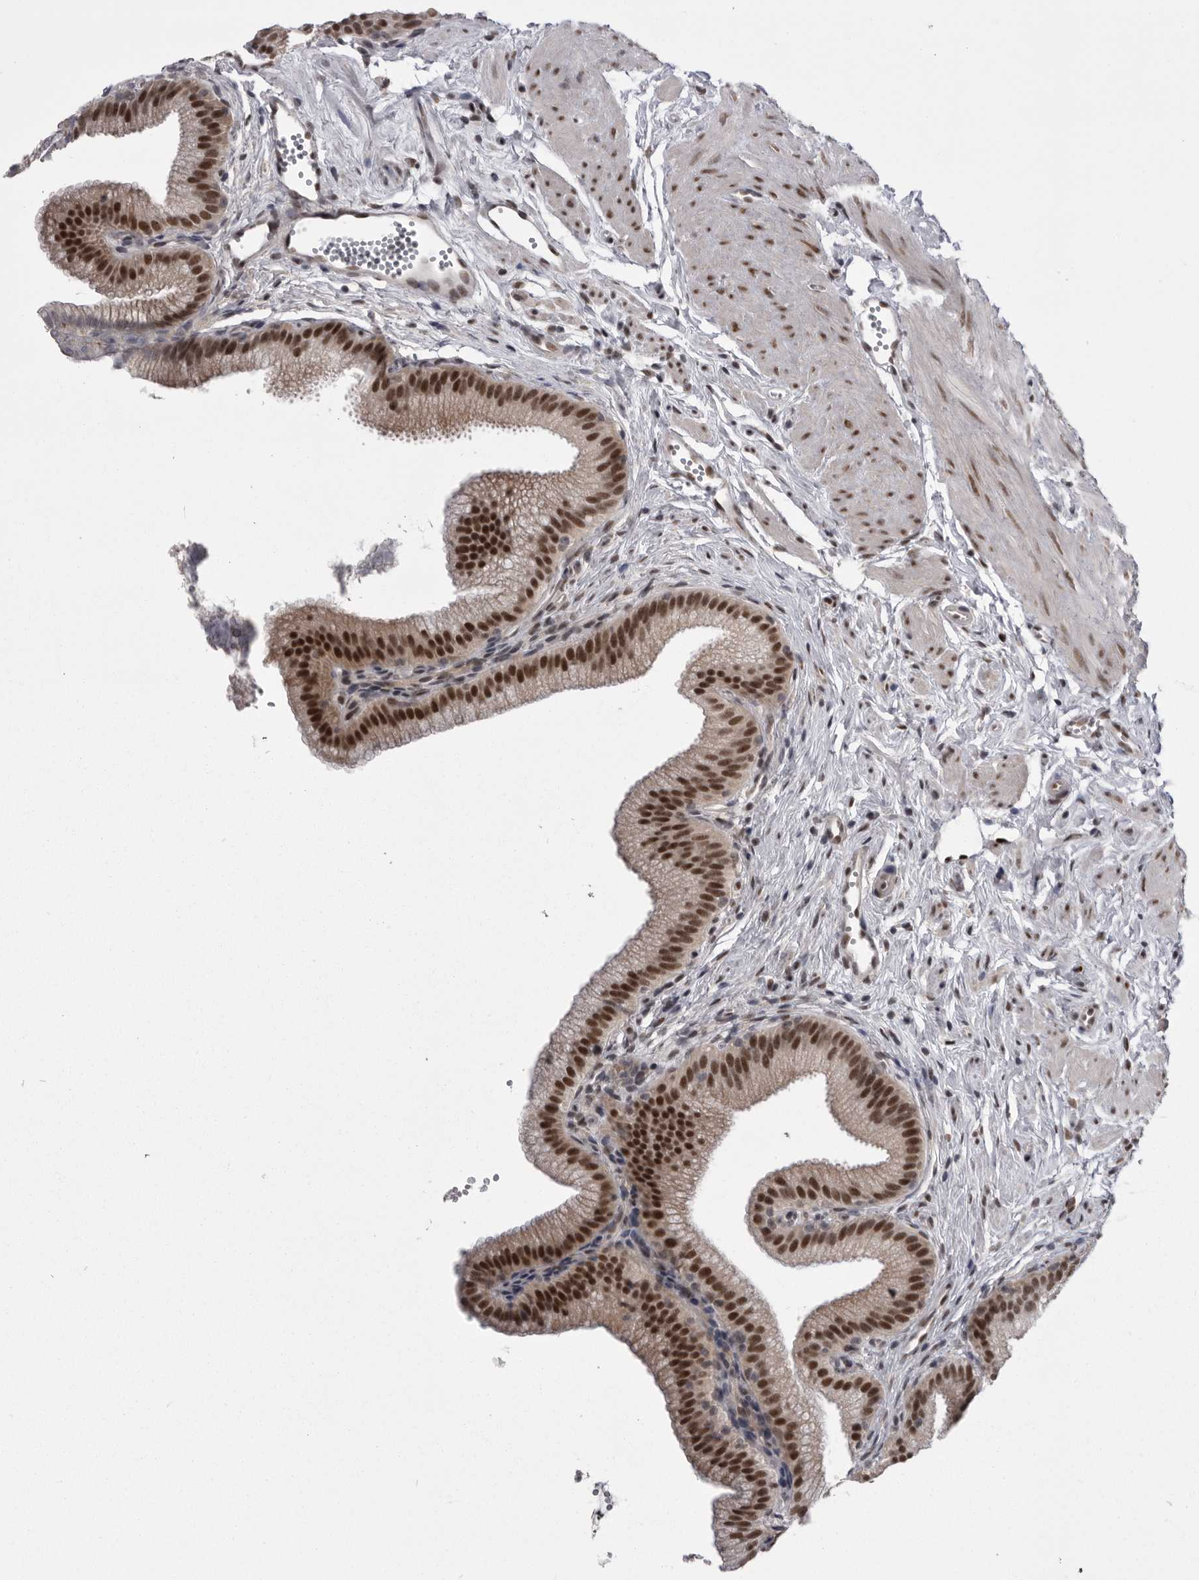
{"staining": {"intensity": "strong", "quantity": ">75%", "location": "nuclear"}, "tissue": "gallbladder", "cell_type": "Glandular cells", "image_type": "normal", "snomed": [{"axis": "morphology", "description": "Normal tissue, NOS"}, {"axis": "topography", "description": "Gallbladder"}, {"axis": "topography", "description": "Peripheral nerve tissue"}], "caption": "A high amount of strong nuclear positivity is seen in about >75% of glandular cells in normal gallbladder.", "gene": "MEPCE", "patient": {"sex": "male", "age": 38}}